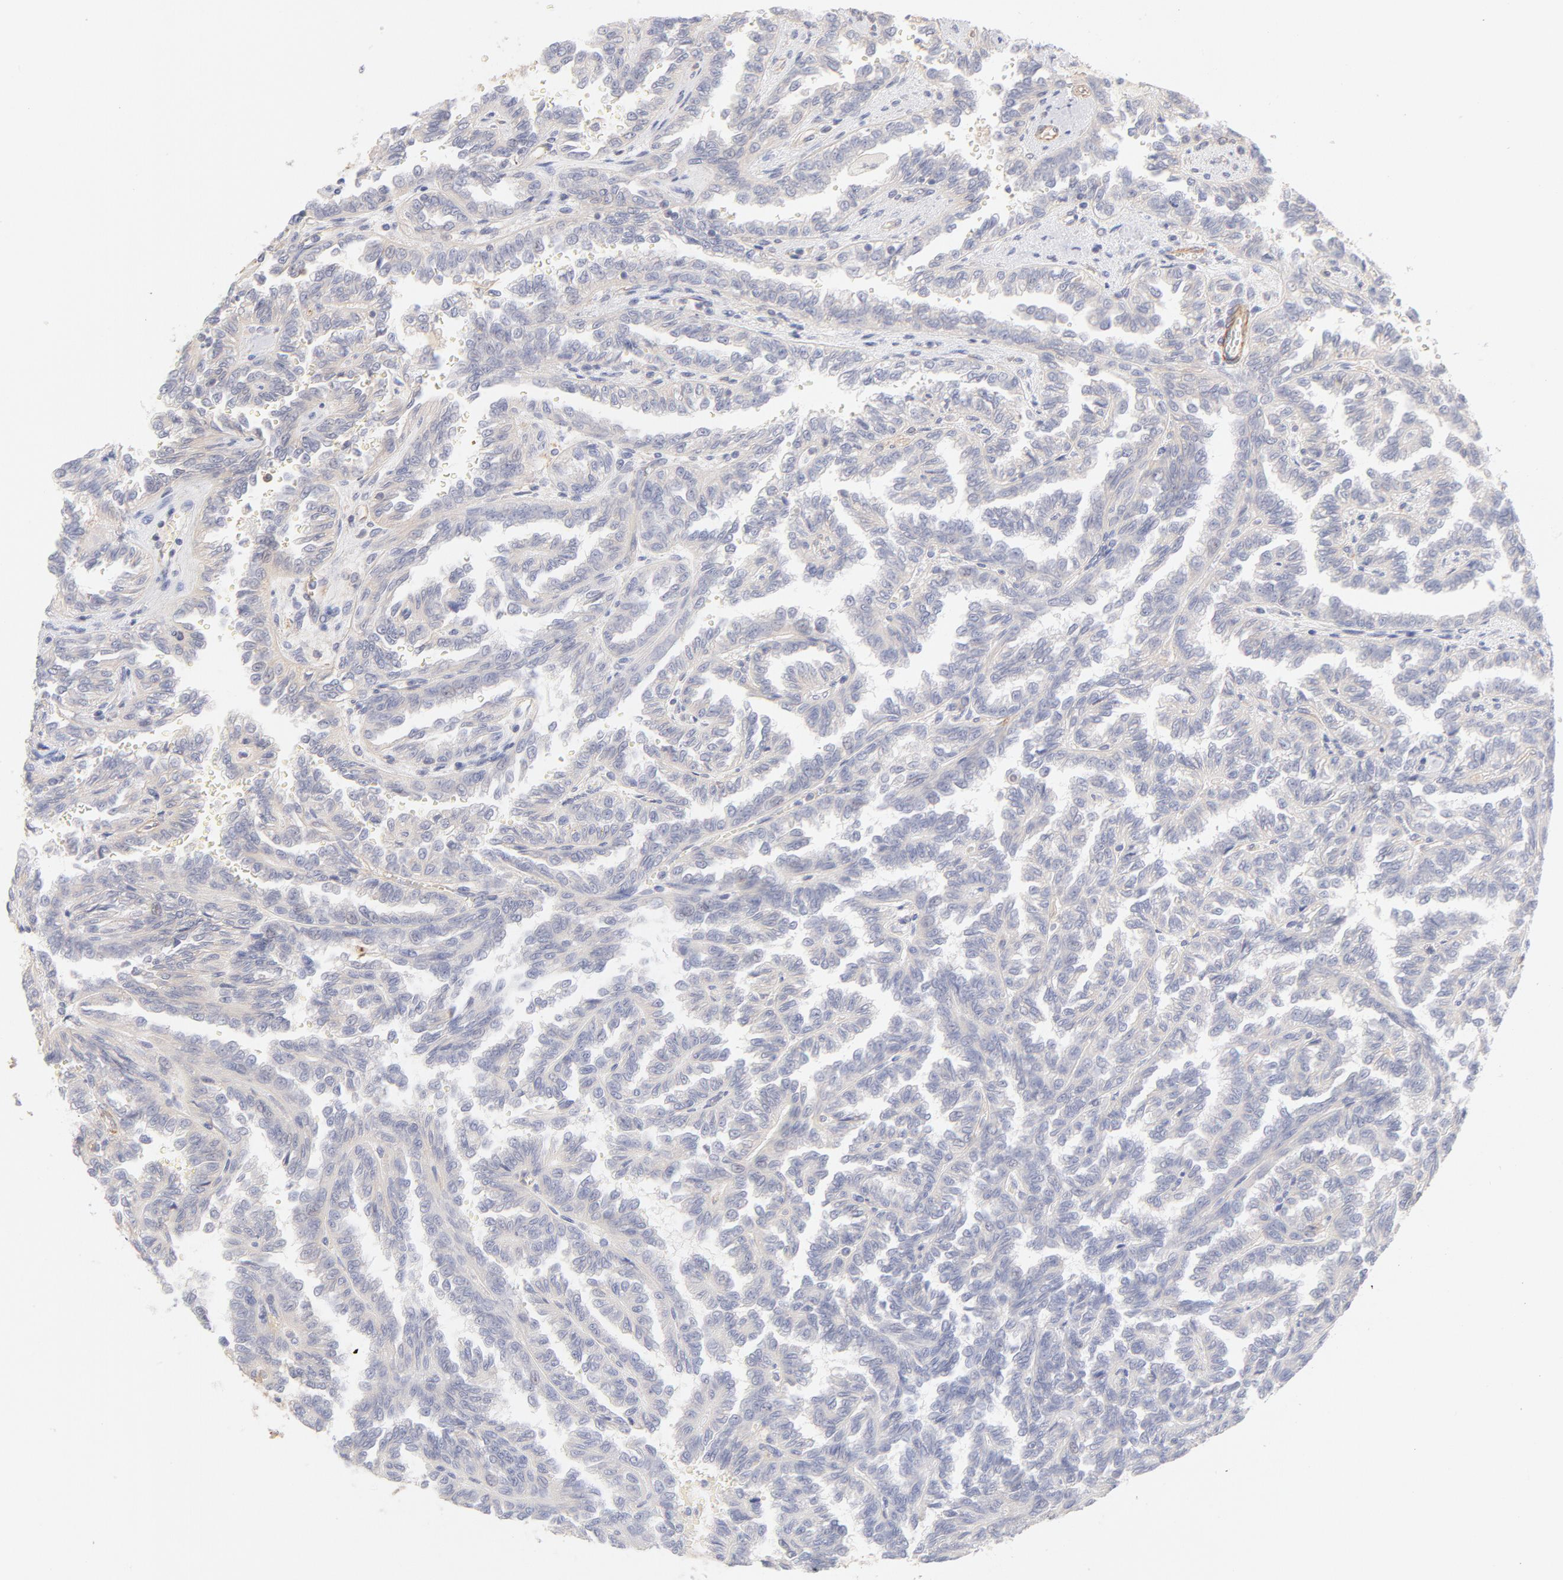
{"staining": {"intensity": "negative", "quantity": "none", "location": "none"}, "tissue": "renal cancer", "cell_type": "Tumor cells", "image_type": "cancer", "snomed": [{"axis": "morphology", "description": "Inflammation, NOS"}, {"axis": "morphology", "description": "Adenocarcinoma, NOS"}, {"axis": "topography", "description": "Kidney"}], "caption": "Protein analysis of renal cancer displays no significant expression in tumor cells. The staining is performed using DAB brown chromogen with nuclei counter-stained in using hematoxylin.", "gene": "LDLRAP1", "patient": {"sex": "male", "age": 68}}